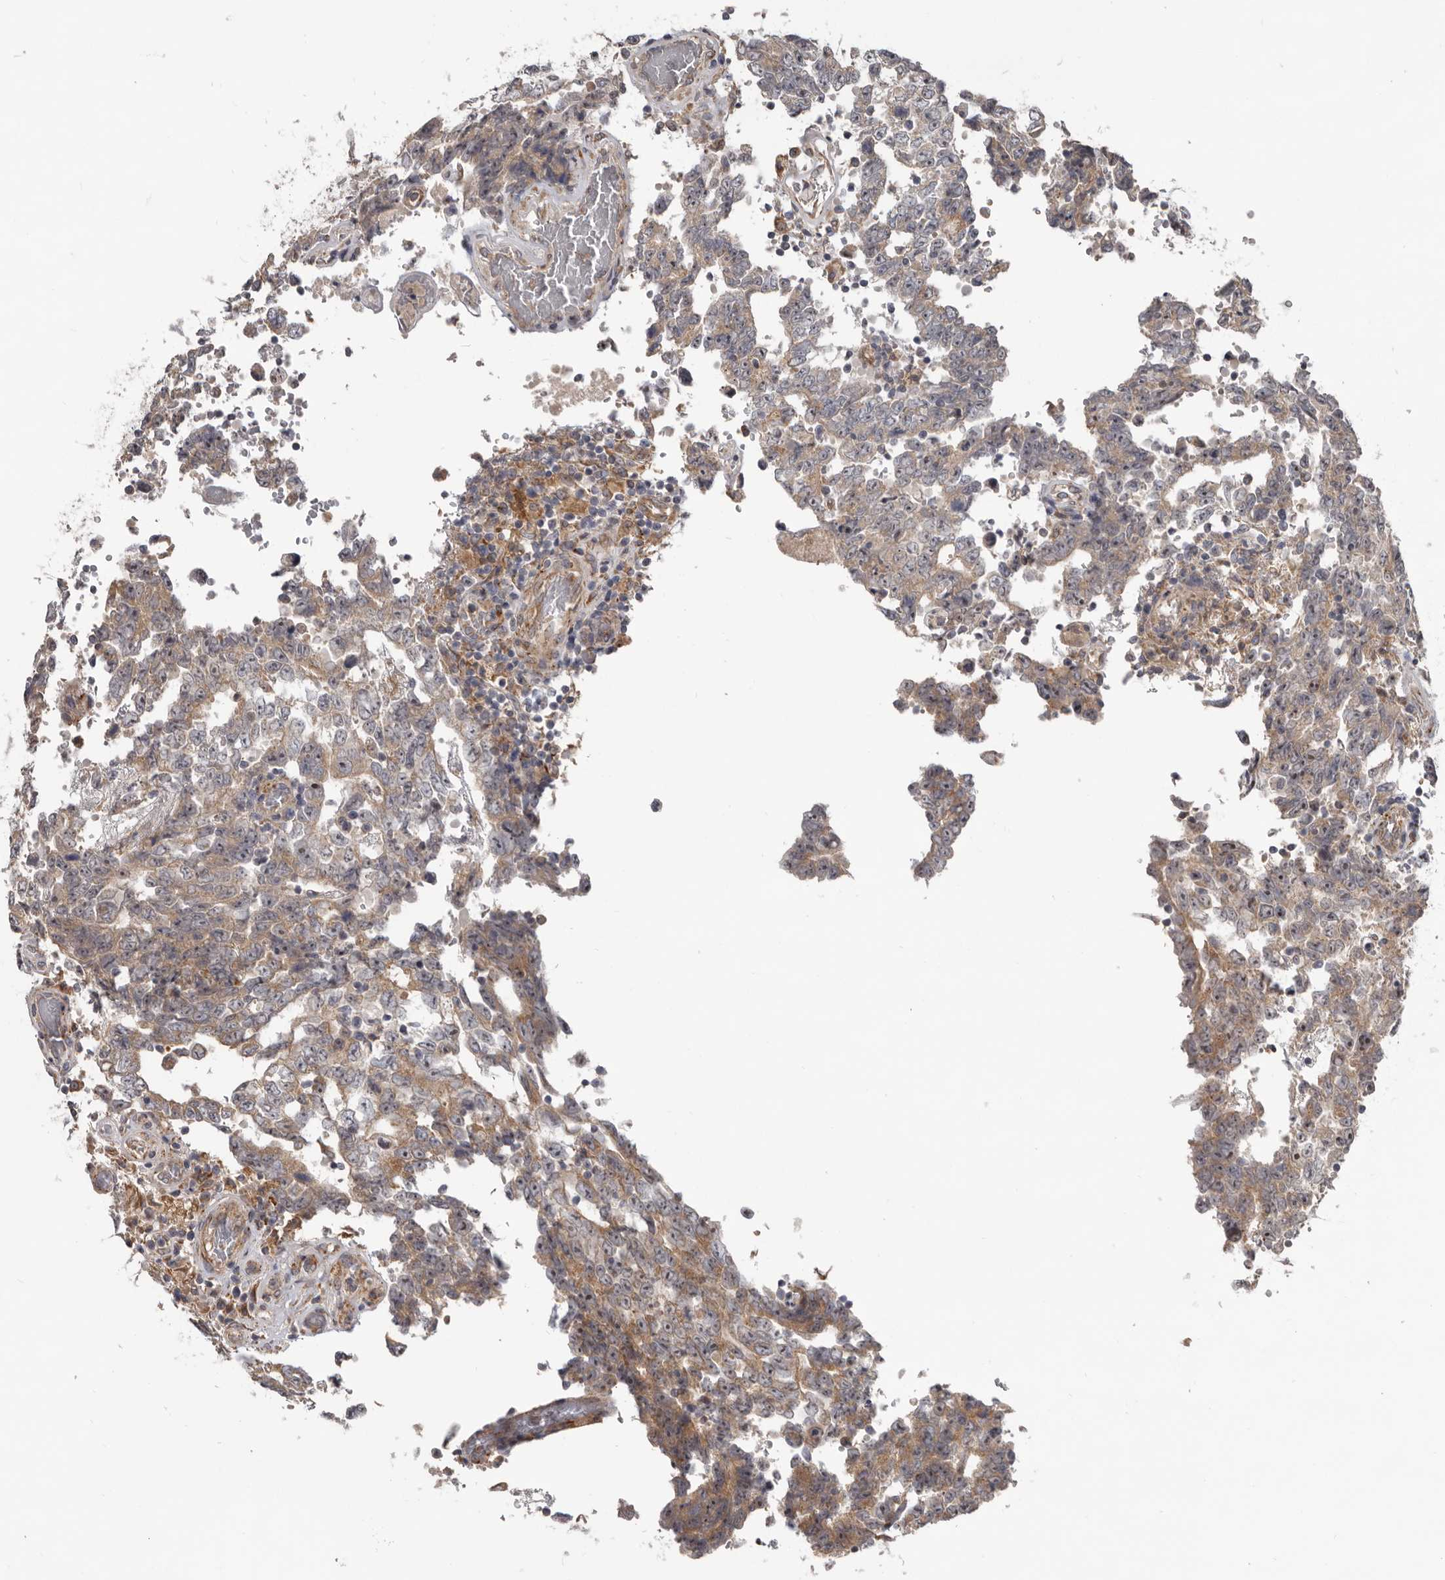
{"staining": {"intensity": "moderate", "quantity": "<25%", "location": "cytoplasmic/membranous,nuclear"}, "tissue": "testis cancer", "cell_type": "Tumor cells", "image_type": "cancer", "snomed": [{"axis": "morphology", "description": "Carcinoma, Embryonal, NOS"}, {"axis": "topography", "description": "Testis"}], "caption": "The micrograph reveals immunohistochemical staining of testis cancer (embryonal carcinoma). There is moderate cytoplasmic/membranous and nuclear staining is seen in about <25% of tumor cells.", "gene": "HINT3", "patient": {"sex": "male", "age": 26}}